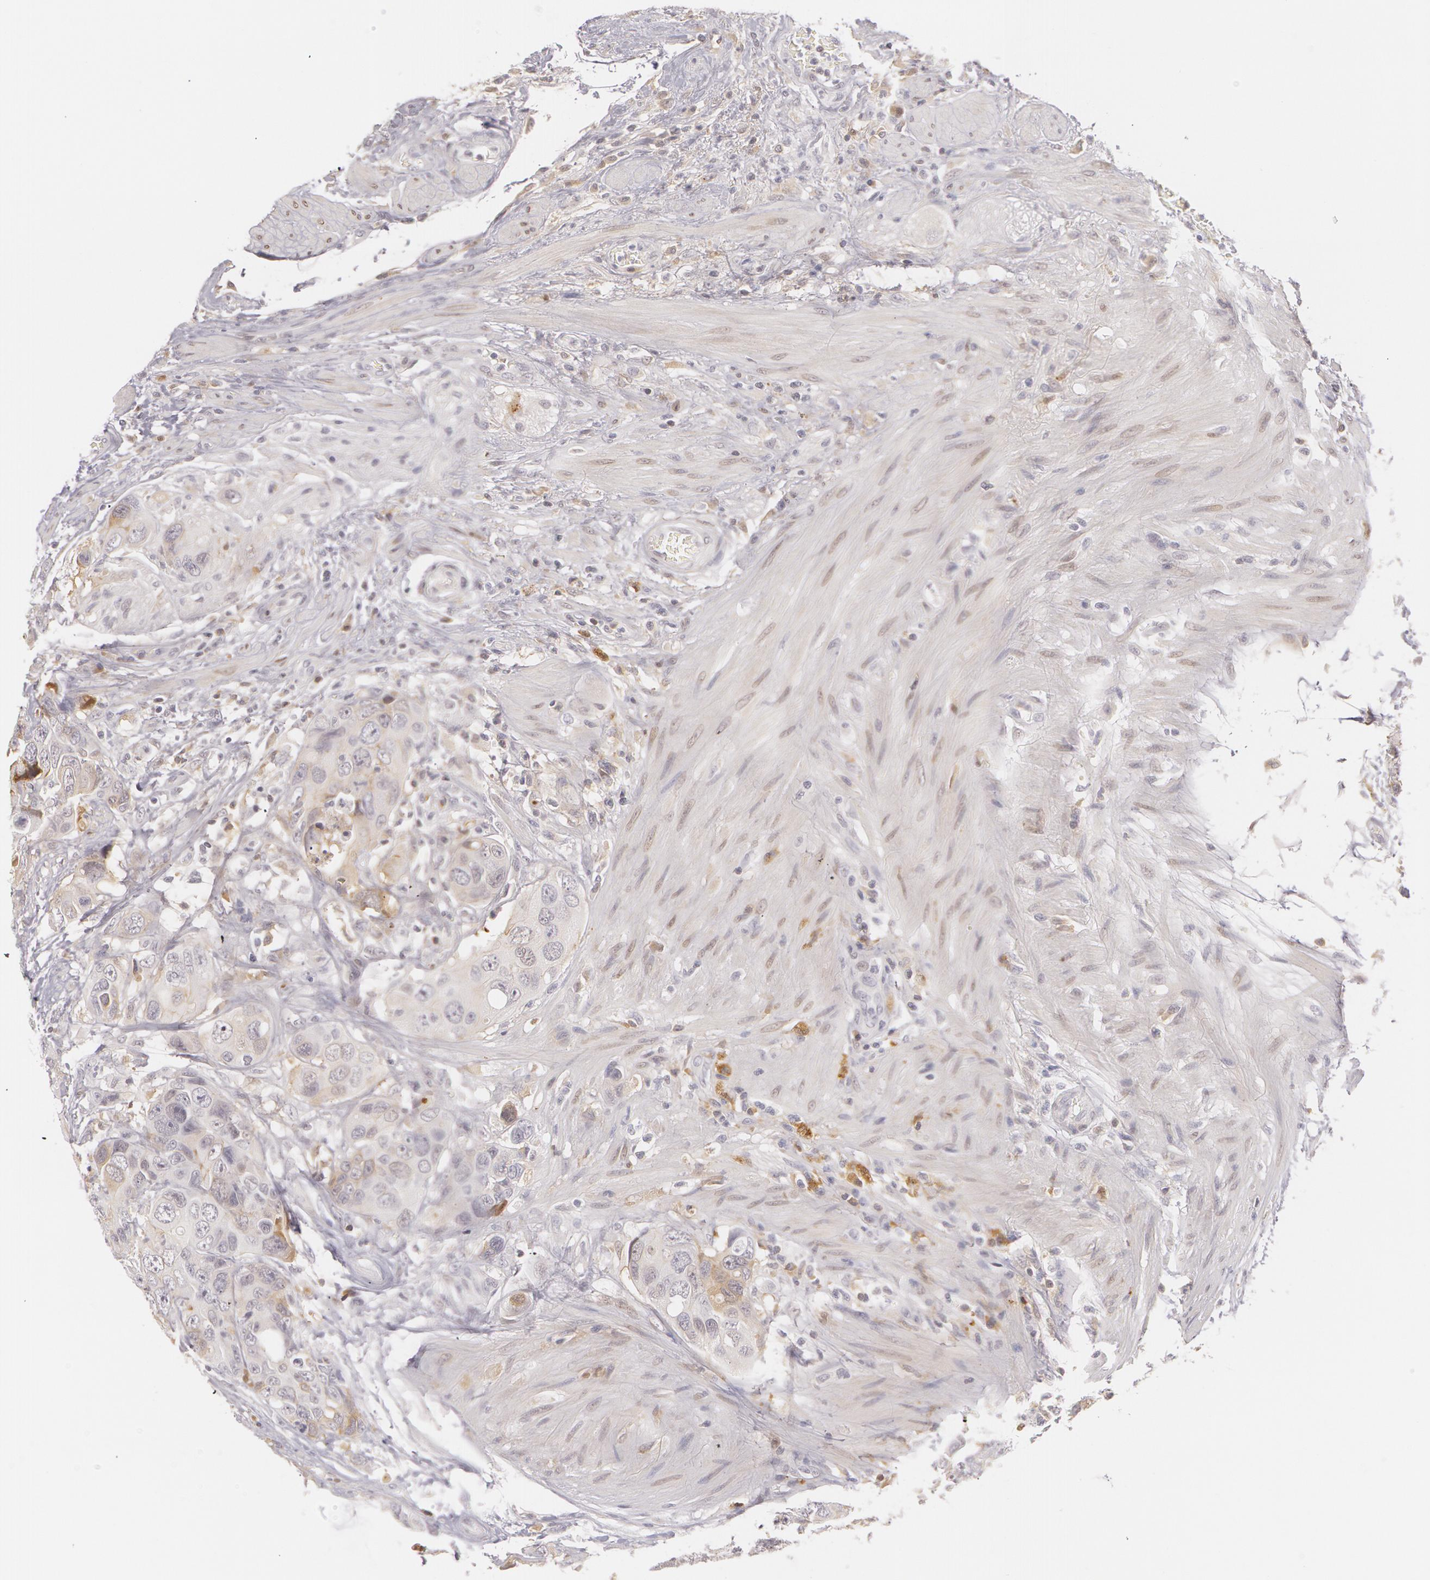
{"staining": {"intensity": "weak", "quantity": "<25%", "location": "cytoplasmic/membranous"}, "tissue": "colorectal cancer", "cell_type": "Tumor cells", "image_type": "cancer", "snomed": [{"axis": "morphology", "description": "Adenocarcinoma, NOS"}, {"axis": "topography", "description": "Rectum"}], "caption": "The immunohistochemistry (IHC) micrograph has no significant positivity in tumor cells of adenocarcinoma (colorectal) tissue. (DAB (3,3'-diaminobenzidine) IHC visualized using brightfield microscopy, high magnification).", "gene": "LBP", "patient": {"sex": "female", "age": 67}}